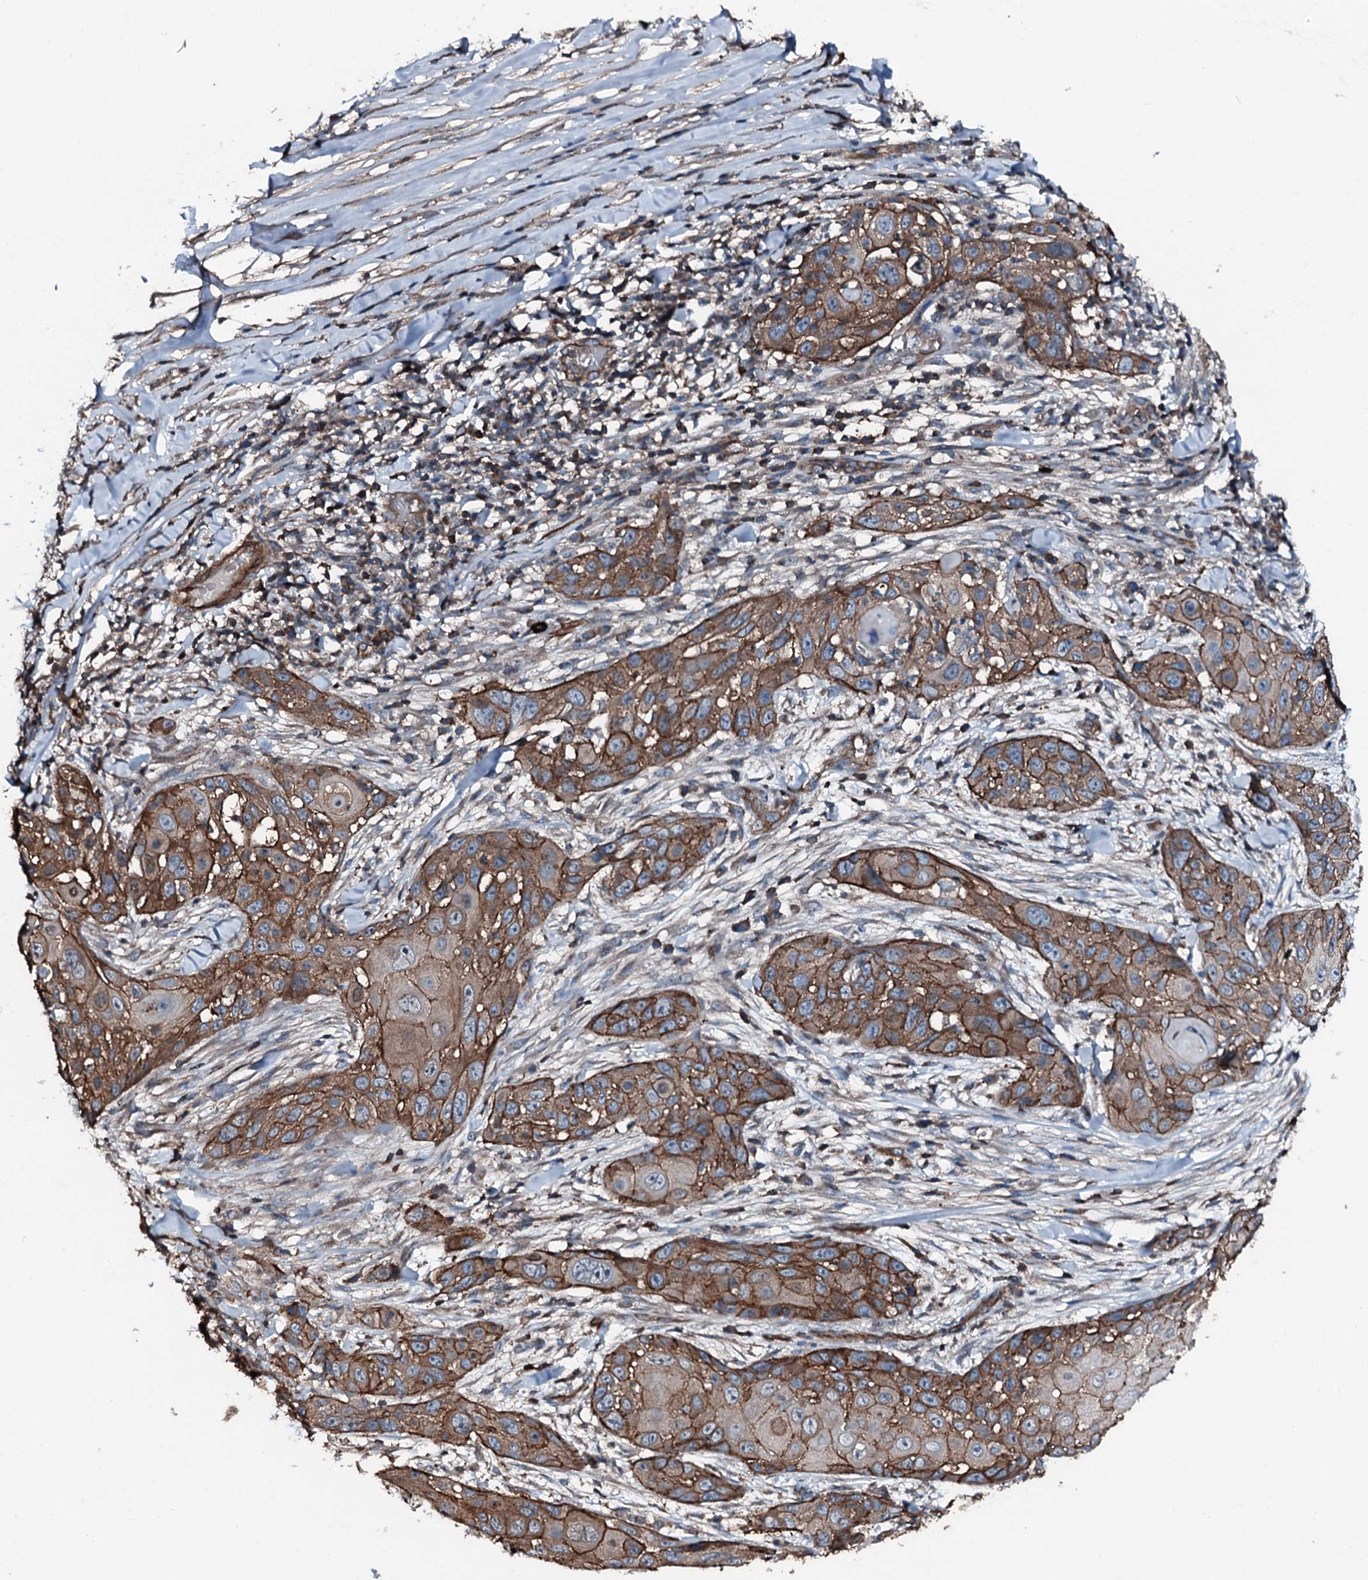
{"staining": {"intensity": "moderate", "quantity": ">75%", "location": "cytoplasmic/membranous"}, "tissue": "skin cancer", "cell_type": "Tumor cells", "image_type": "cancer", "snomed": [{"axis": "morphology", "description": "Squamous cell carcinoma, NOS"}, {"axis": "topography", "description": "Skin"}], "caption": "IHC of human skin cancer (squamous cell carcinoma) reveals medium levels of moderate cytoplasmic/membranous expression in approximately >75% of tumor cells.", "gene": "SLC25A38", "patient": {"sex": "female", "age": 44}}